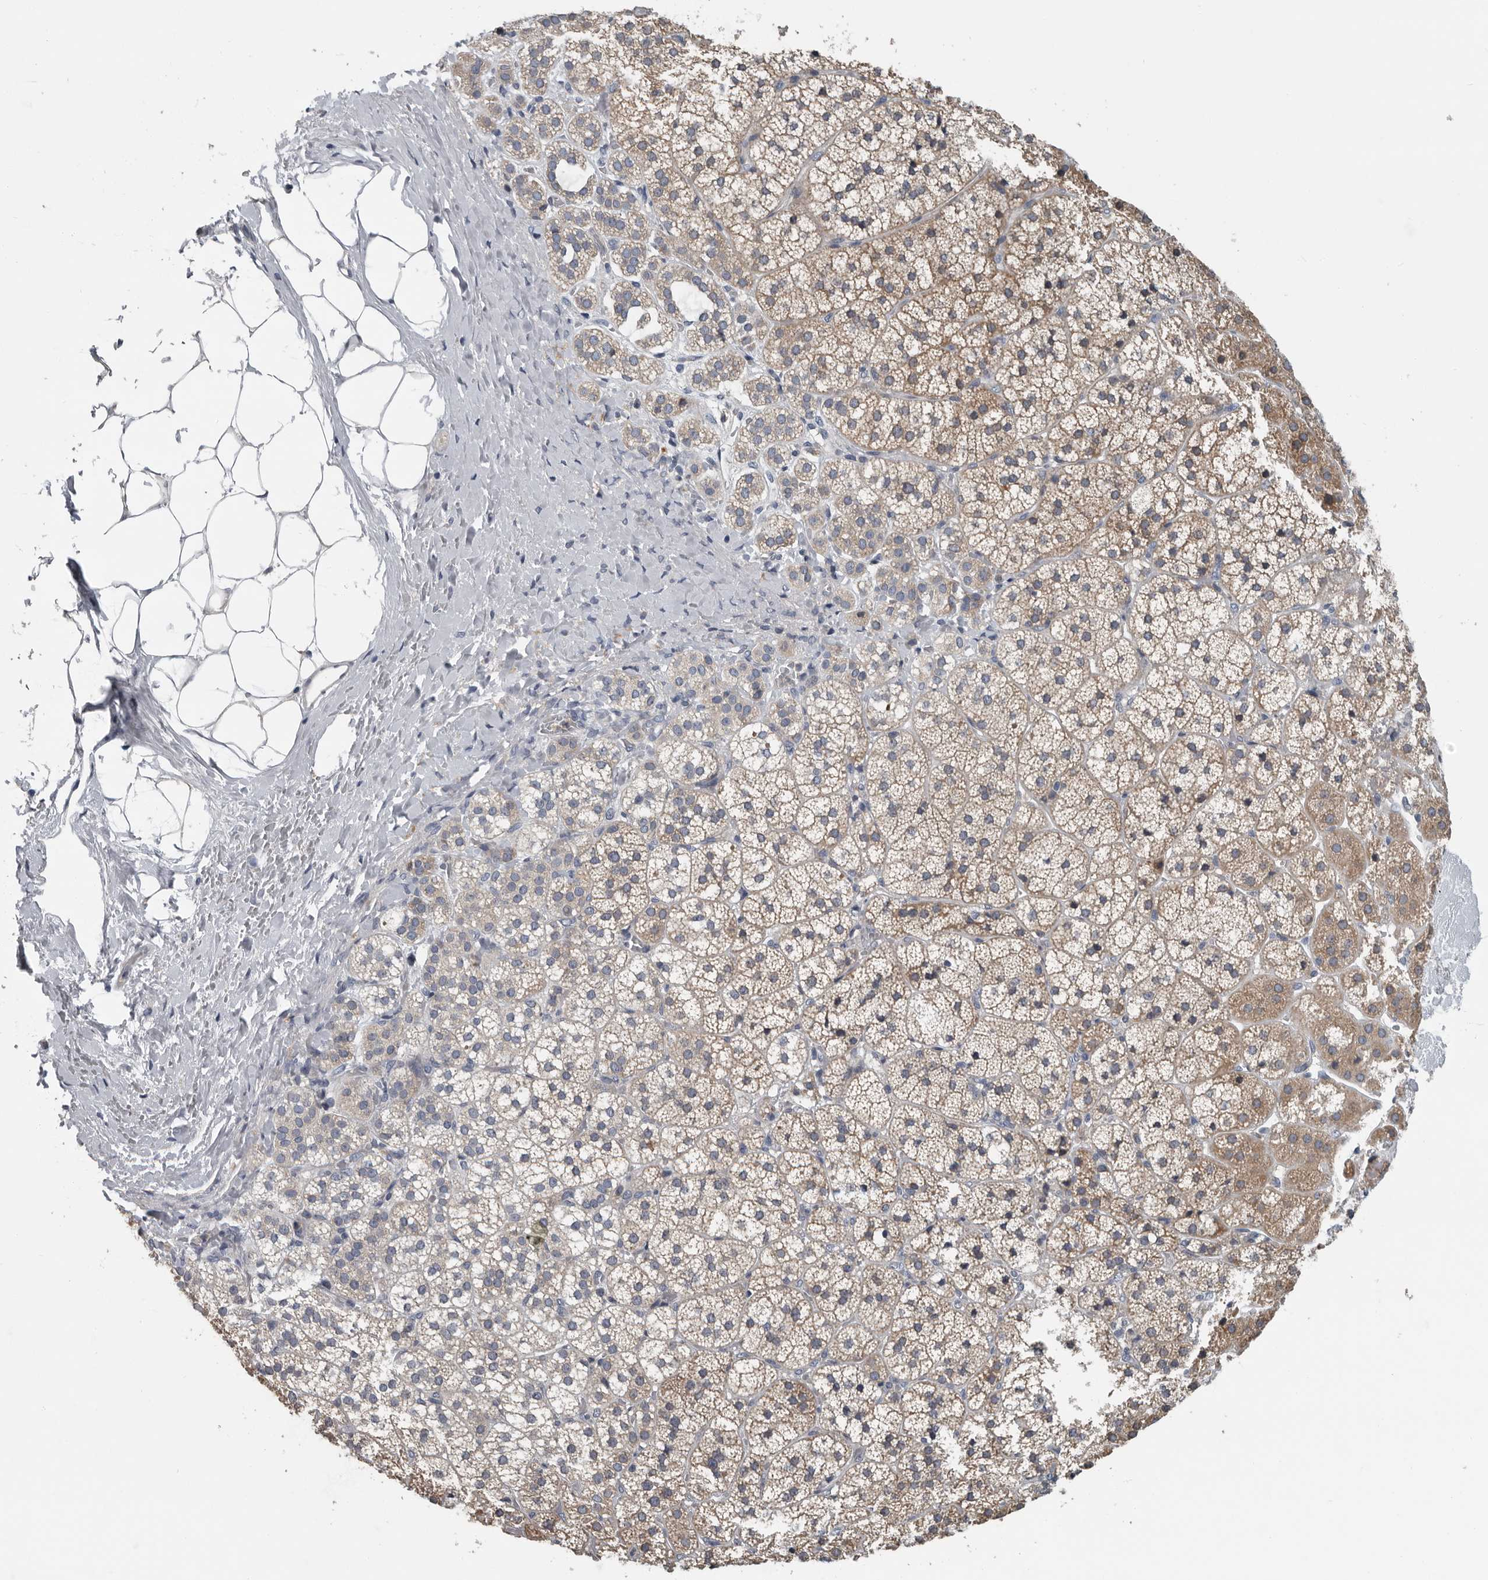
{"staining": {"intensity": "moderate", "quantity": ">75%", "location": "cytoplasmic/membranous"}, "tissue": "adrenal gland", "cell_type": "Glandular cells", "image_type": "normal", "snomed": [{"axis": "morphology", "description": "Normal tissue, NOS"}, {"axis": "topography", "description": "Adrenal gland"}], "caption": "Unremarkable adrenal gland displays moderate cytoplasmic/membranous positivity in approximately >75% of glandular cells Nuclei are stained in blue..", "gene": "TMEM199", "patient": {"sex": "female", "age": 44}}